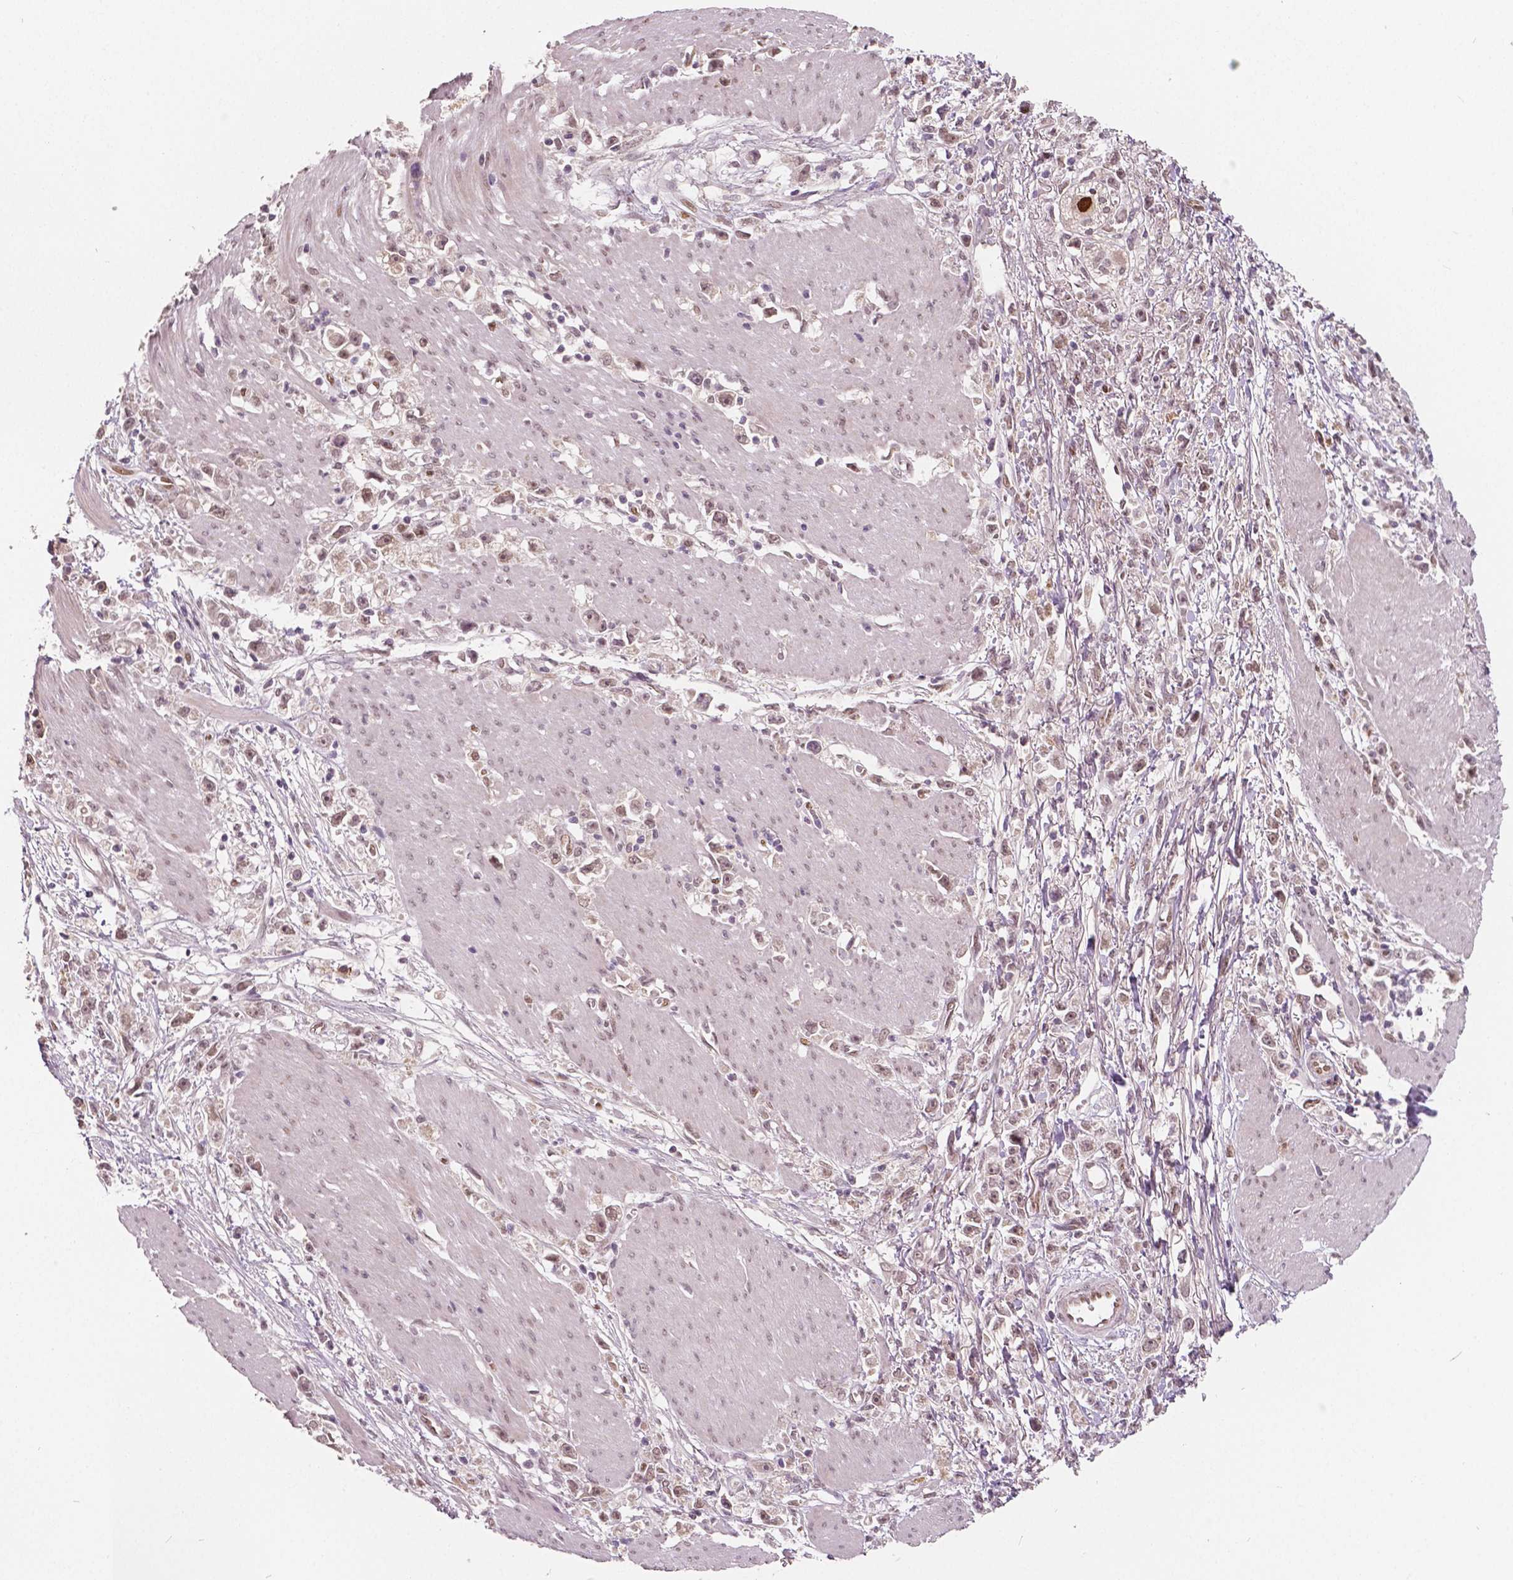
{"staining": {"intensity": "weak", "quantity": ">75%", "location": "nuclear"}, "tissue": "stomach cancer", "cell_type": "Tumor cells", "image_type": "cancer", "snomed": [{"axis": "morphology", "description": "Adenocarcinoma, NOS"}, {"axis": "topography", "description": "Stomach"}], "caption": "The image reveals a brown stain indicating the presence of a protein in the nuclear of tumor cells in stomach adenocarcinoma.", "gene": "HMBOX1", "patient": {"sex": "female", "age": 59}}